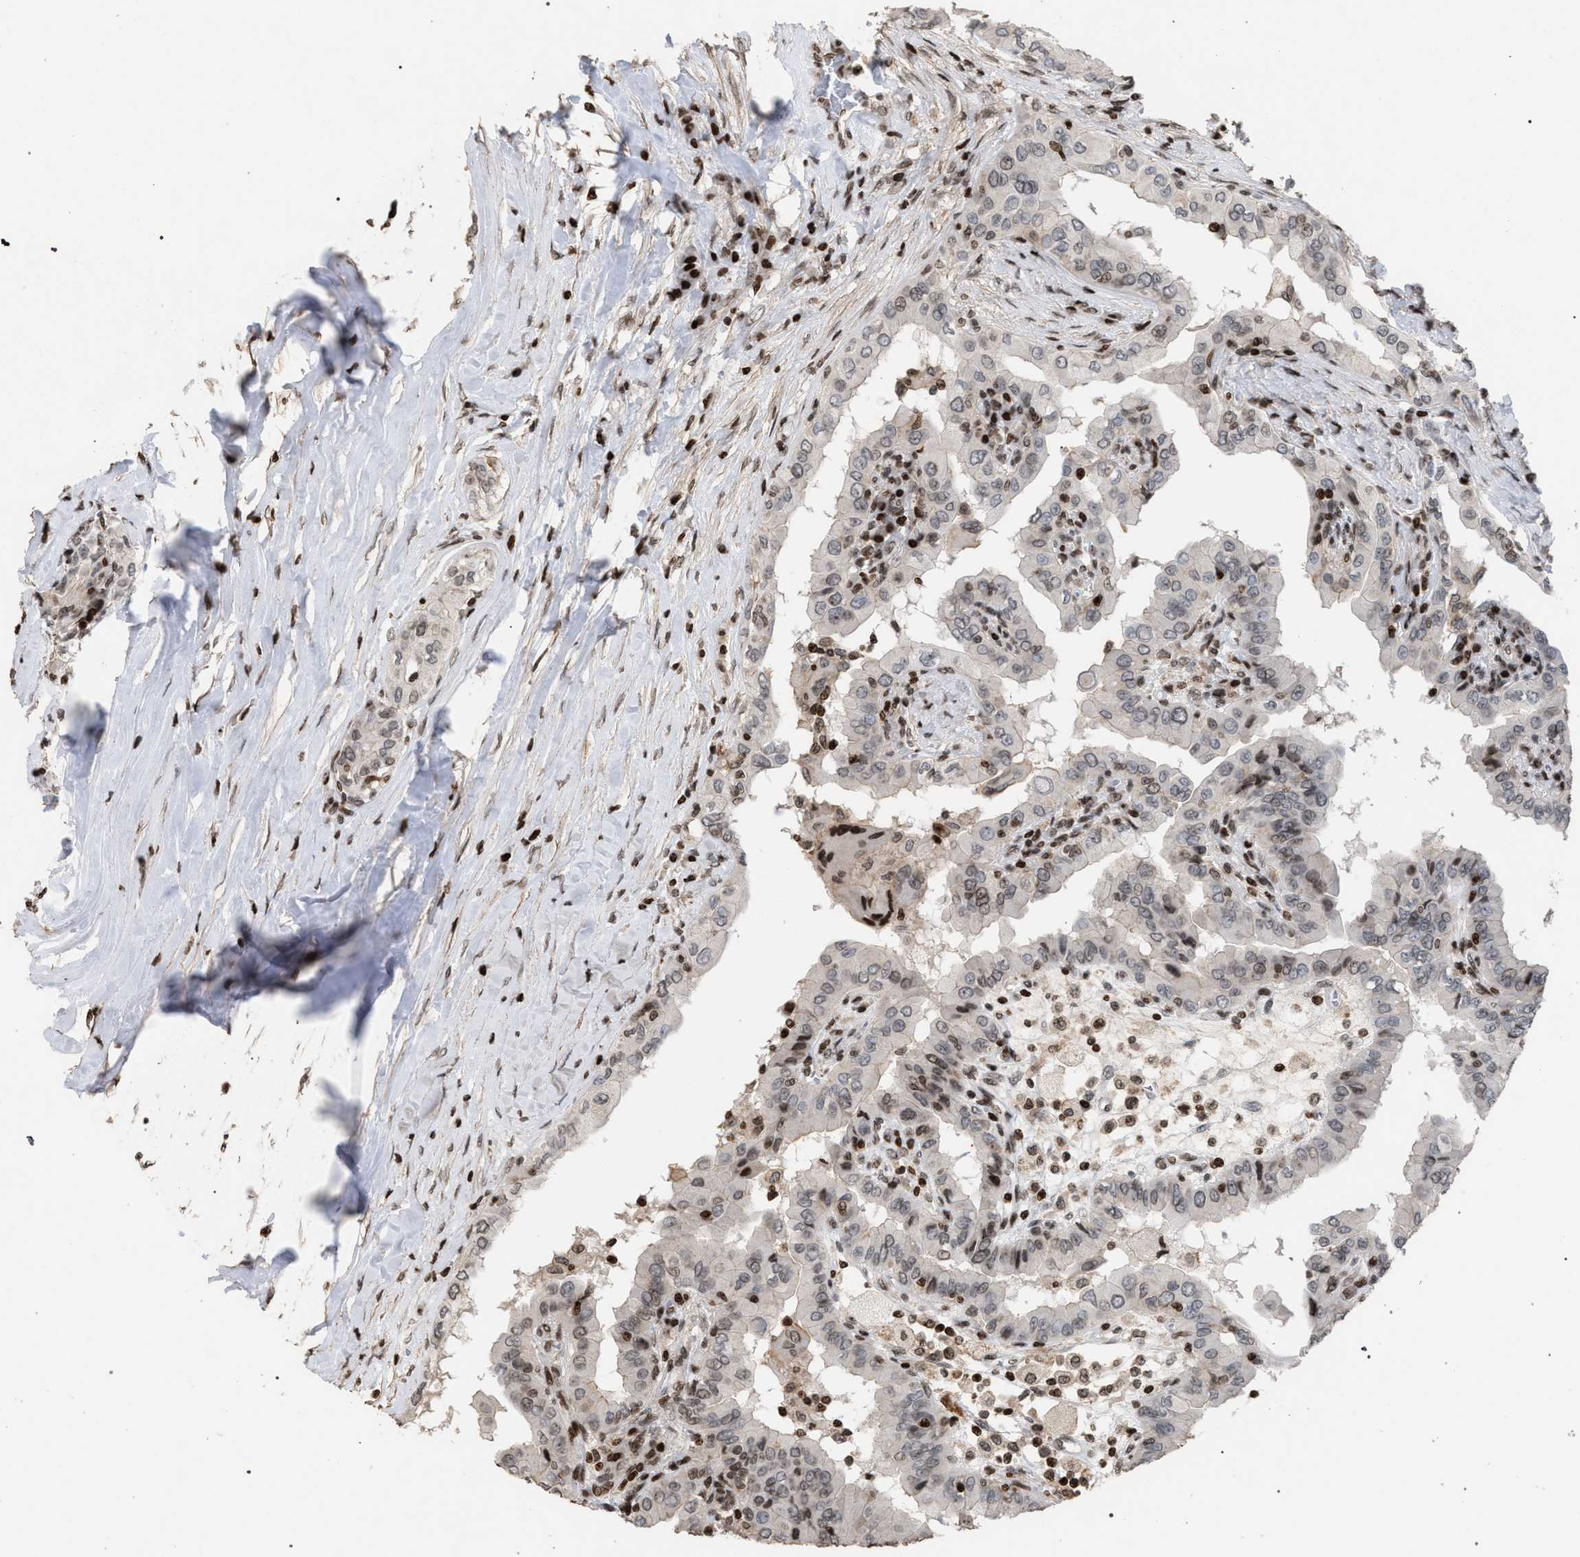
{"staining": {"intensity": "moderate", "quantity": "25%-75%", "location": "nuclear"}, "tissue": "thyroid cancer", "cell_type": "Tumor cells", "image_type": "cancer", "snomed": [{"axis": "morphology", "description": "Papillary adenocarcinoma, NOS"}, {"axis": "topography", "description": "Thyroid gland"}], "caption": "Papillary adenocarcinoma (thyroid) tissue displays moderate nuclear expression in approximately 25%-75% of tumor cells, visualized by immunohistochemistry. The staining was performed using DAB, with brown indicating positive protein expression. Nuclei are stained blue with hematoxylin.", "gene": "FOXD3", "patient": {"sex": "male", "age": 33}}